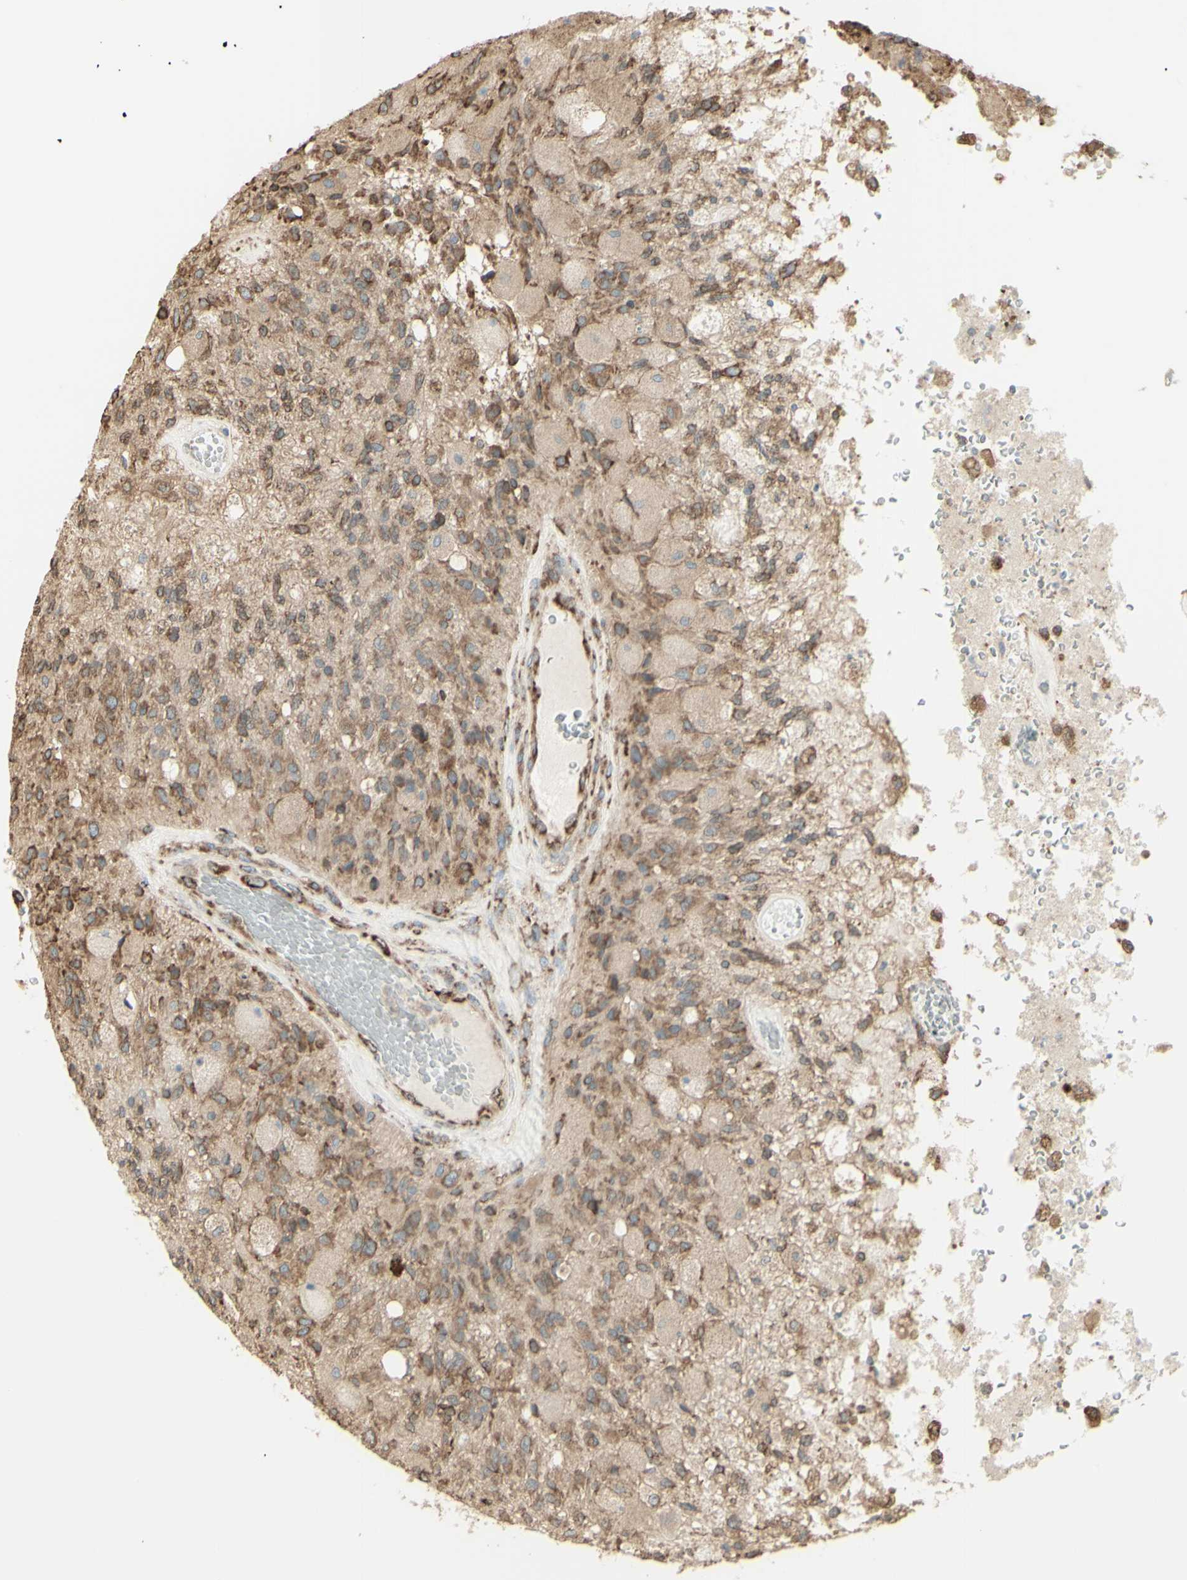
{"staining": {"intensity": "moderate", "quantity": ">75%", "location": "cytoplasmic/membranous"}, "tissue": "glioma", "cell_type": "Tumor cells", "image_type": "cancer", "snomed": [{"axis": "morphology", "description": "Normal tissue, NOS"}, {"axis": "morphology", "description": "Glioma, malignant, High grade"}, {"axis": "topography", "description": "Cerebral cortex"}], "caption": "Immunohistochemical staining of glioma demonstrates medium levels of moderate cytoplasmic/membranous expression in approximately >75% of tumor cells.", "gene": "EEF1B2", "patient": {"sex": "male", "age": 77}}